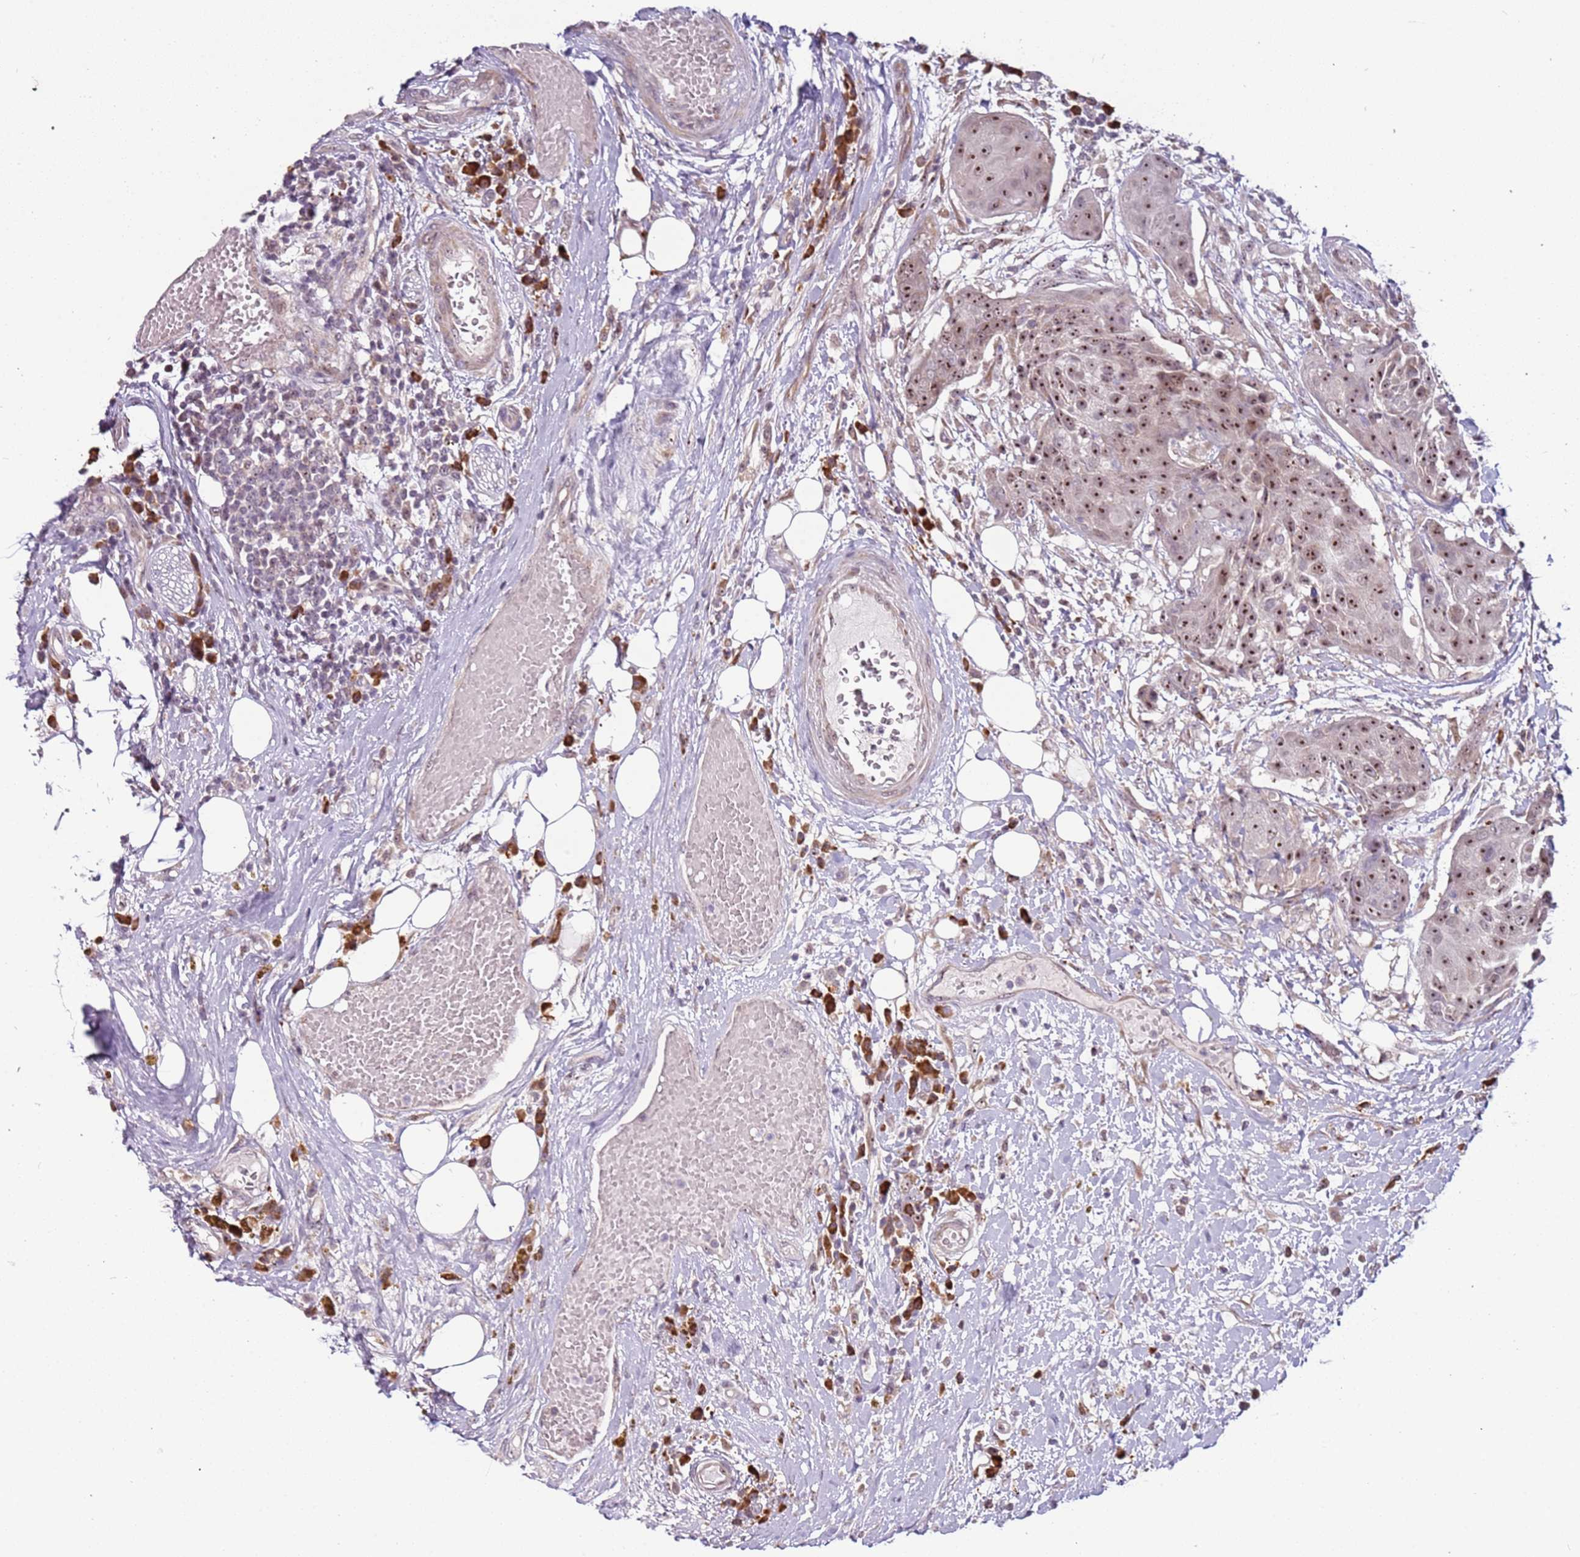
{"staining": {"intensity": "moderate", "quantity": ">75%", "location": "nuclear"}, "tissue": "urothelial cancer", "cell_type": "Tumor cells", "image_type": "cancer", "snomed": [{"axis": "morphology", "description": "Urothelial carcinoma, High grade"}, {"axis": "topography", "description": "Urinary bladder"}], "caption": "Human urothelial carcinoma (high-grade) stained with a brown dye displays moderate nuclear positive positivity in about >75% of tumor cells.", "gene": "UCMA", "patient": {"sex": "female", "age": 63}}